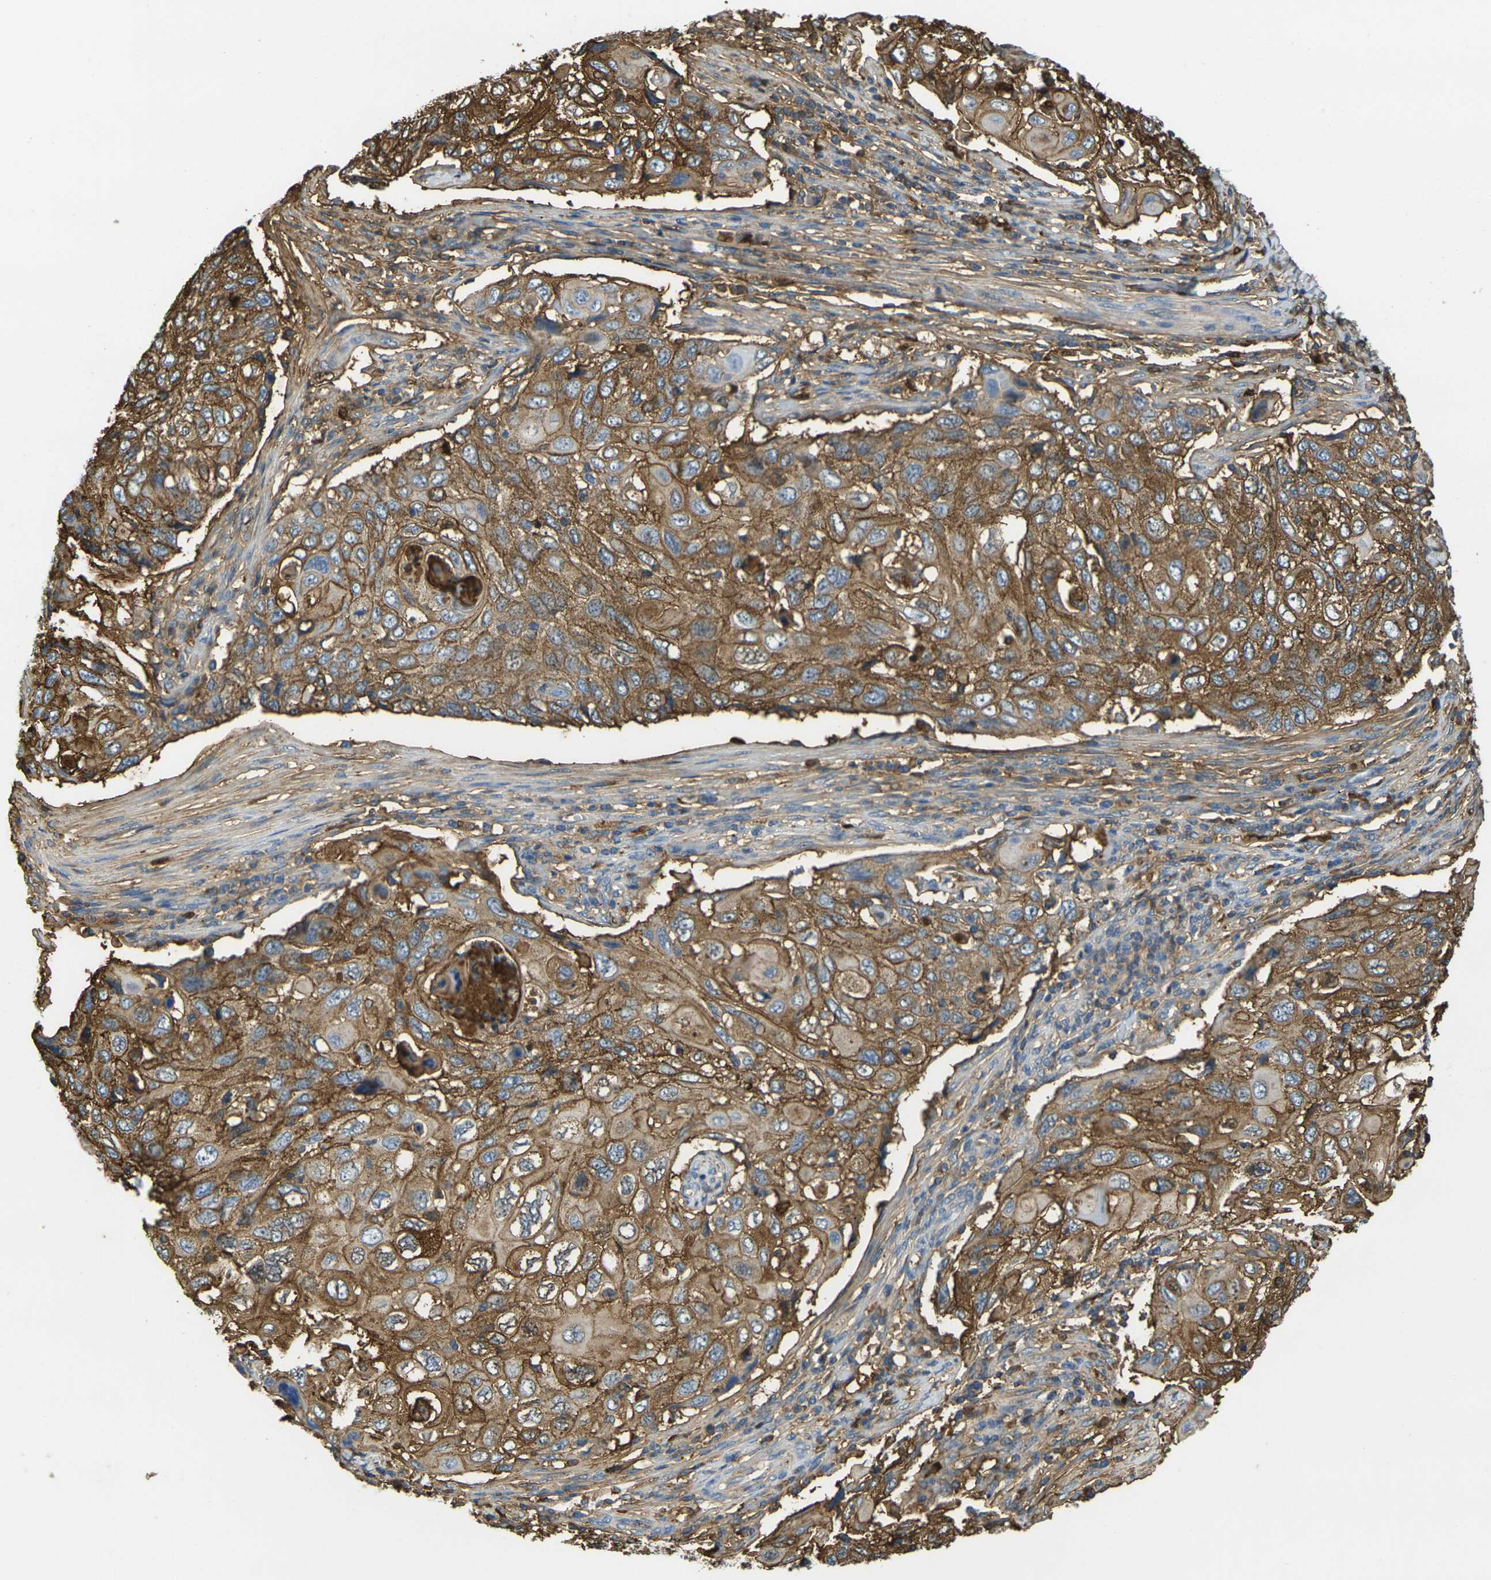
{"staining": {"intensity": "strong", "quantity": ">75%", "location": "cytoplasmic/membranous"}, "tissue": "cervical cancer", "cell_type": "Tumor cells", "image_type": "cancer", "snomed": [{"axis": "morphology", "description": "Squamous cell carcinoma, NOS"}, {"axis": "topography", "description": "Cervix"}], "caption": "Squamous cell carcinoma (cervical) stained for a protein (brown) displays strong cytoplasmic/membranous positive expression in approximately >75% of tumor cells.", "gene": "PLCD1", "patient": {"sex": "female", "age": 70}}